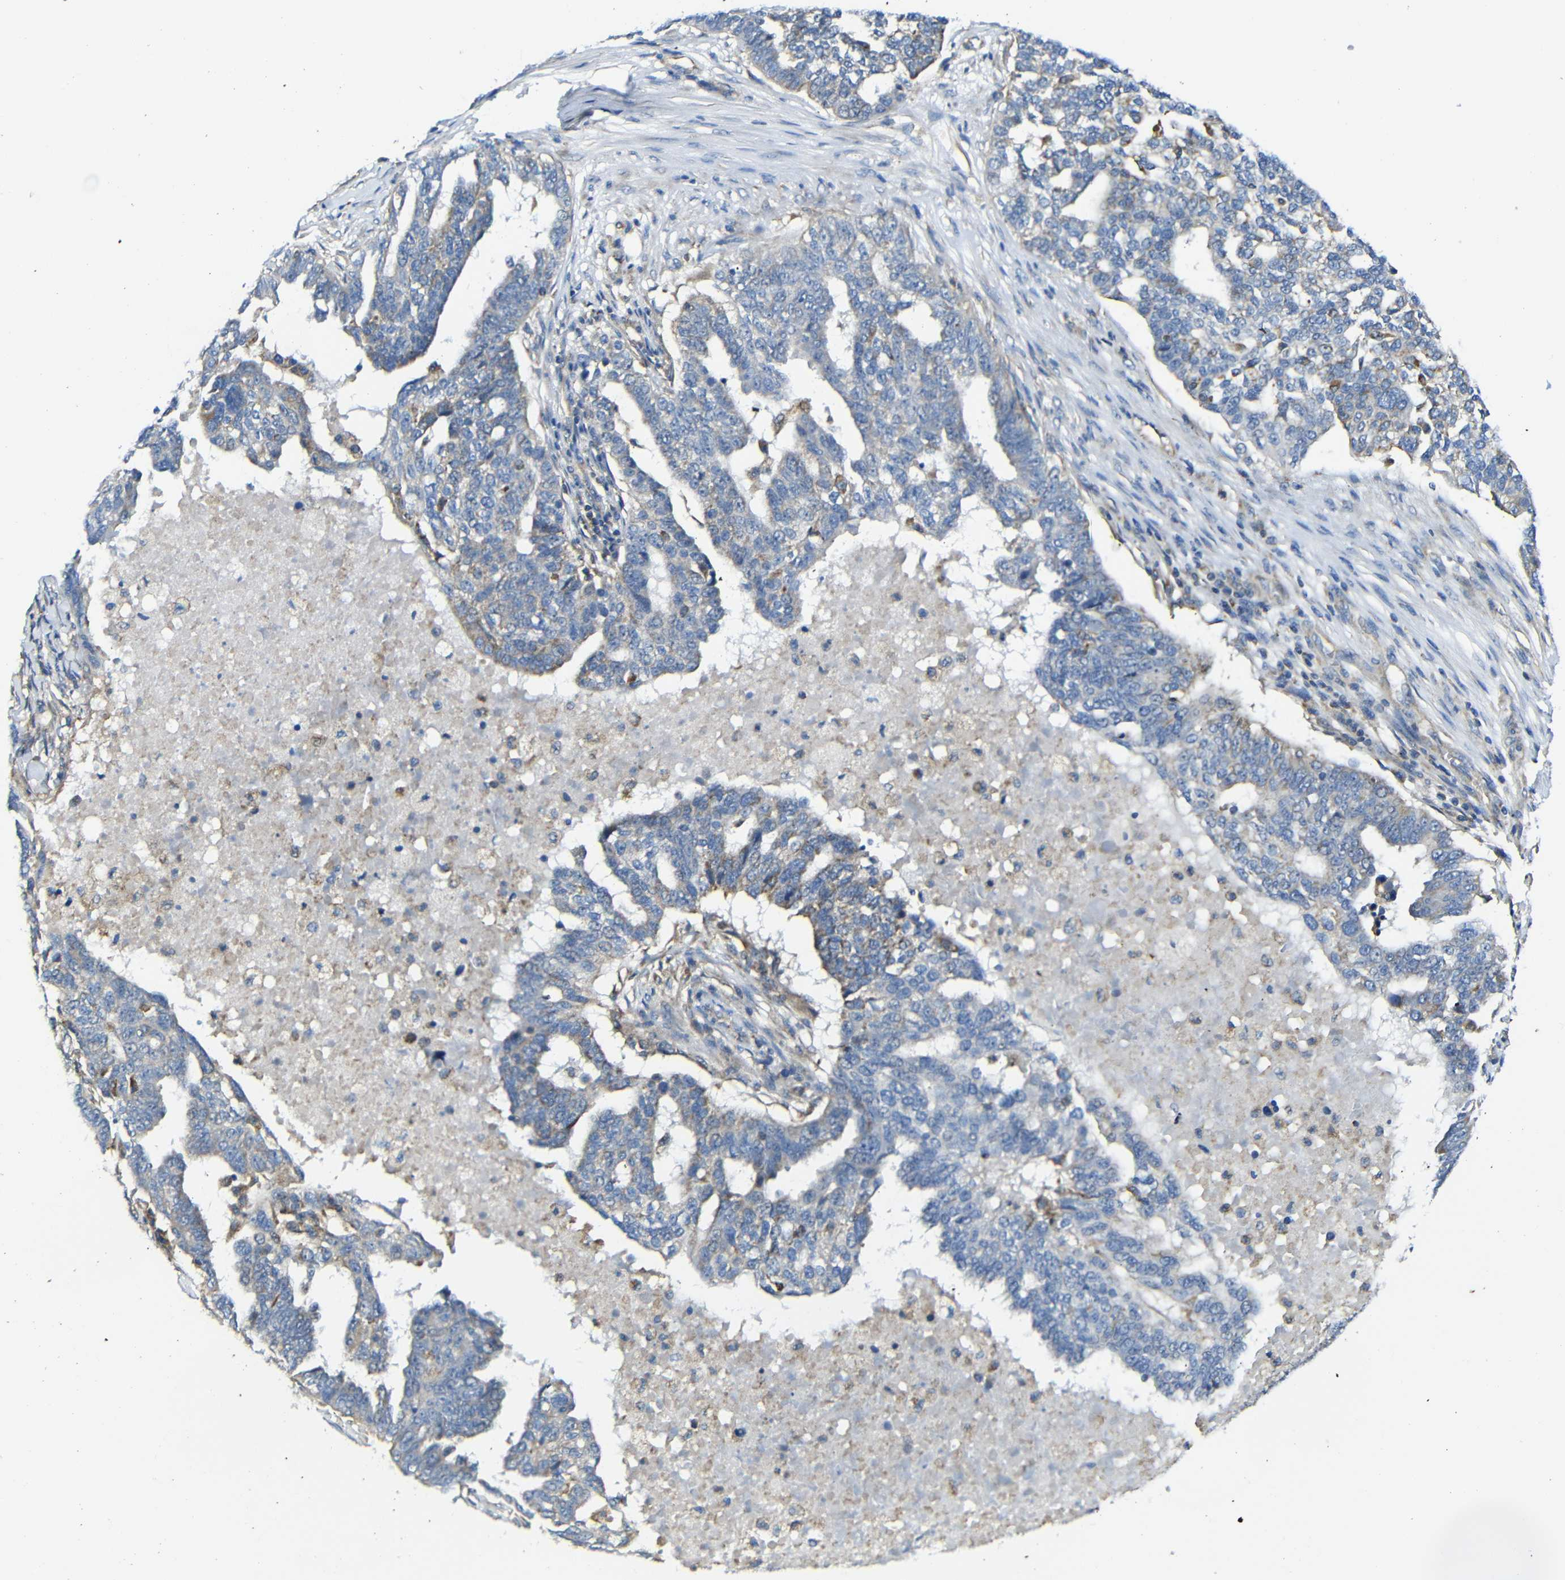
{"staining": {"intensity": "weak", "quantity": "<25%", "location": "cytoplasmic/membranous"}, "tissue": "ovarian cancer", "cell_type": "Tumor cells", "image_type": "cancer", "snomed": [{"axis": "morphology", "description": "Cystadenocarcinoma, serous, NOS"}, {"axis": "topography", "description": "Ovary"}], "caption": "IHC photomicrograph of ovarian cancer (serous cystadenocarcinoma) stained for a protein (brown), which reveals no expression in tumor cells. (DAB (3,3'-diaminobenzidine) immunohistochemistry (IHC), high magnification).", "gene": "PDCD1LG2", "patient": {"sex": "female", "age": 59}}